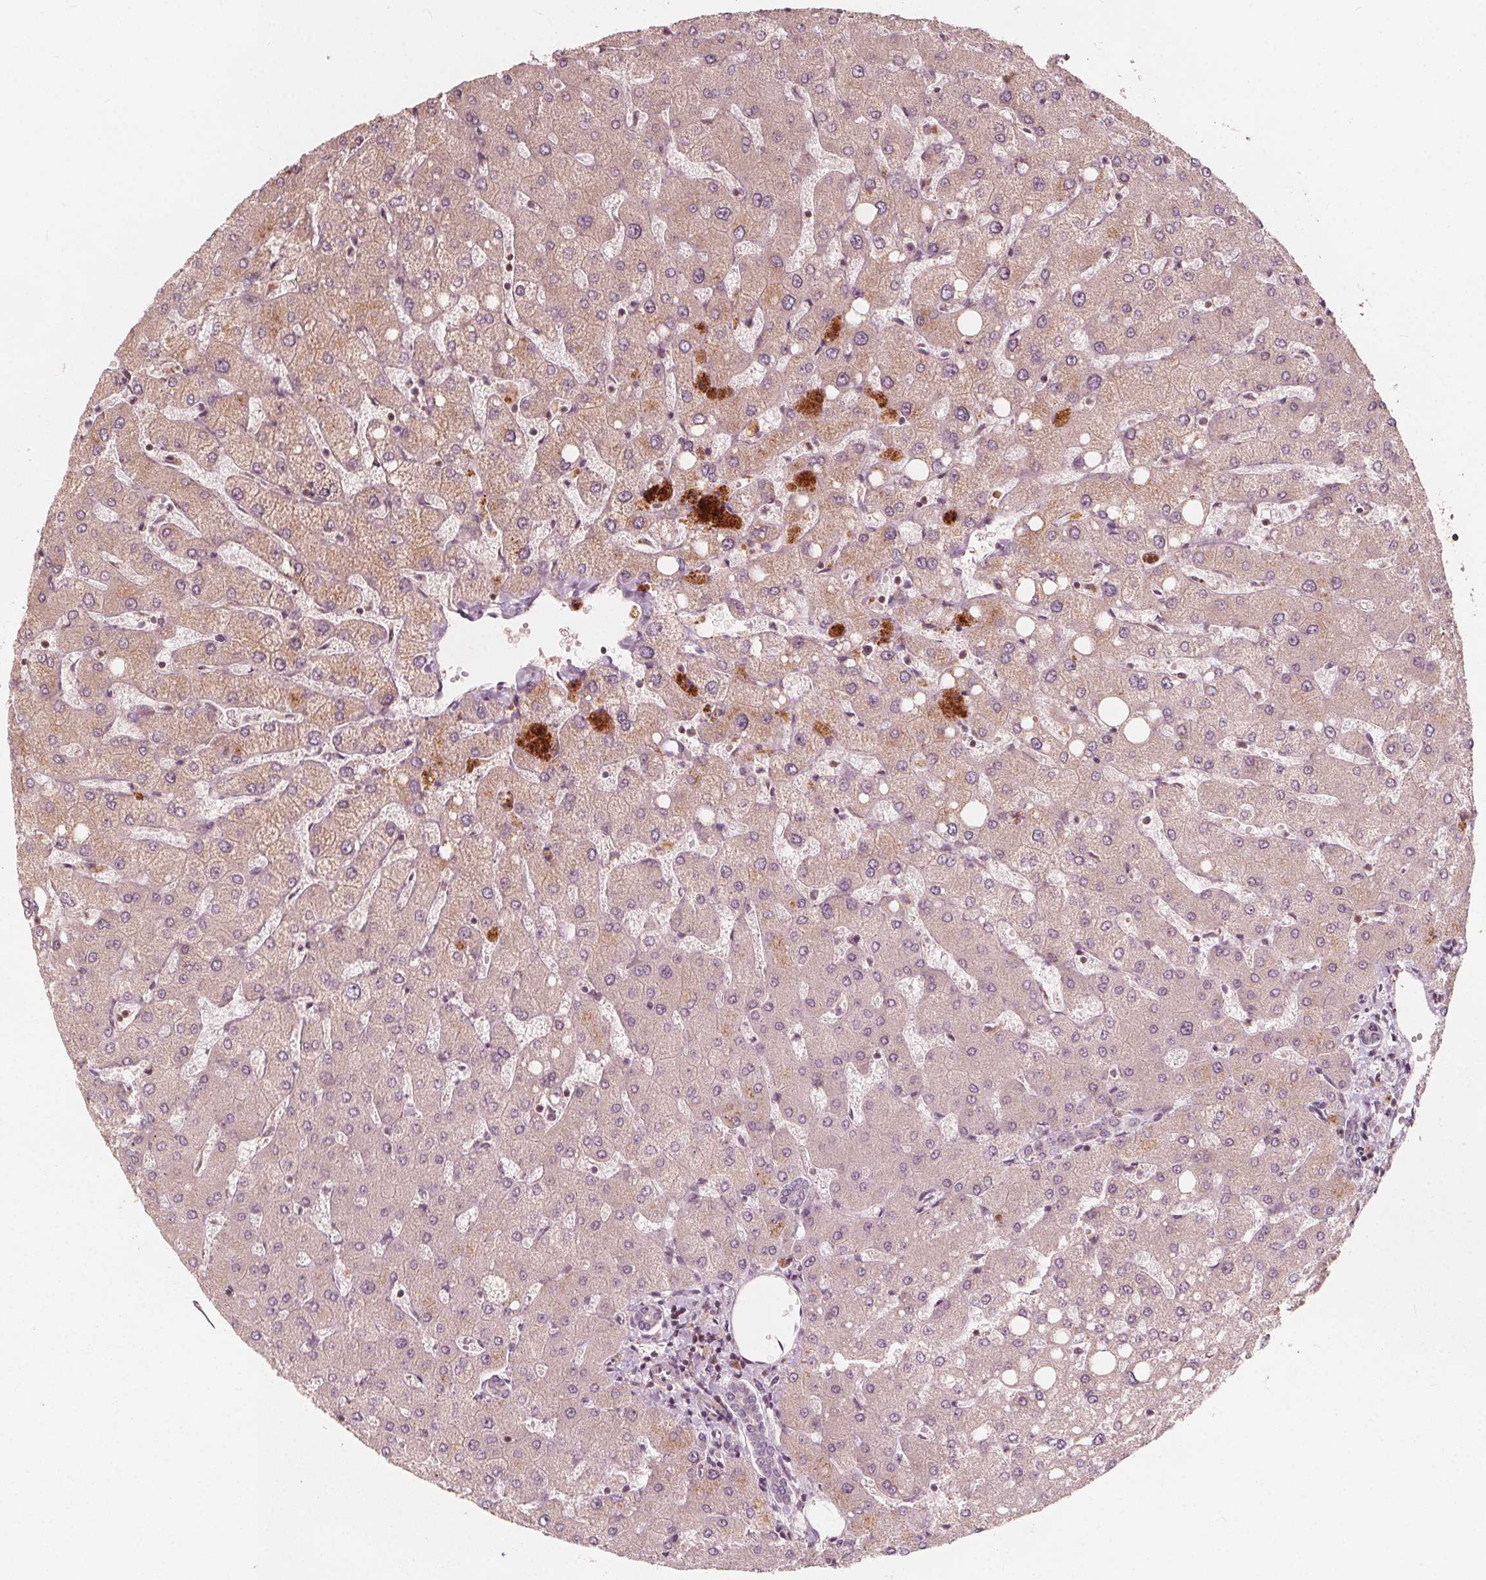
{"staining": {"intensity": "negative", "quantity": "none", "location": "none"}, "tissue": "liver", "cell_type": "Cholangiocytes", "image_type": "normal", "snomed": [{"axis": "morphology", "description": "Normal tissue, NOS"}, {"axis": "topography", "description": "Liver"}], "caption": "Cholangiocytes show no significant protein expression in unremarkable liver. (DAB IHC, high magnification).", "gene": "AIP", "patient": {"sex": "female", "age": 54}}